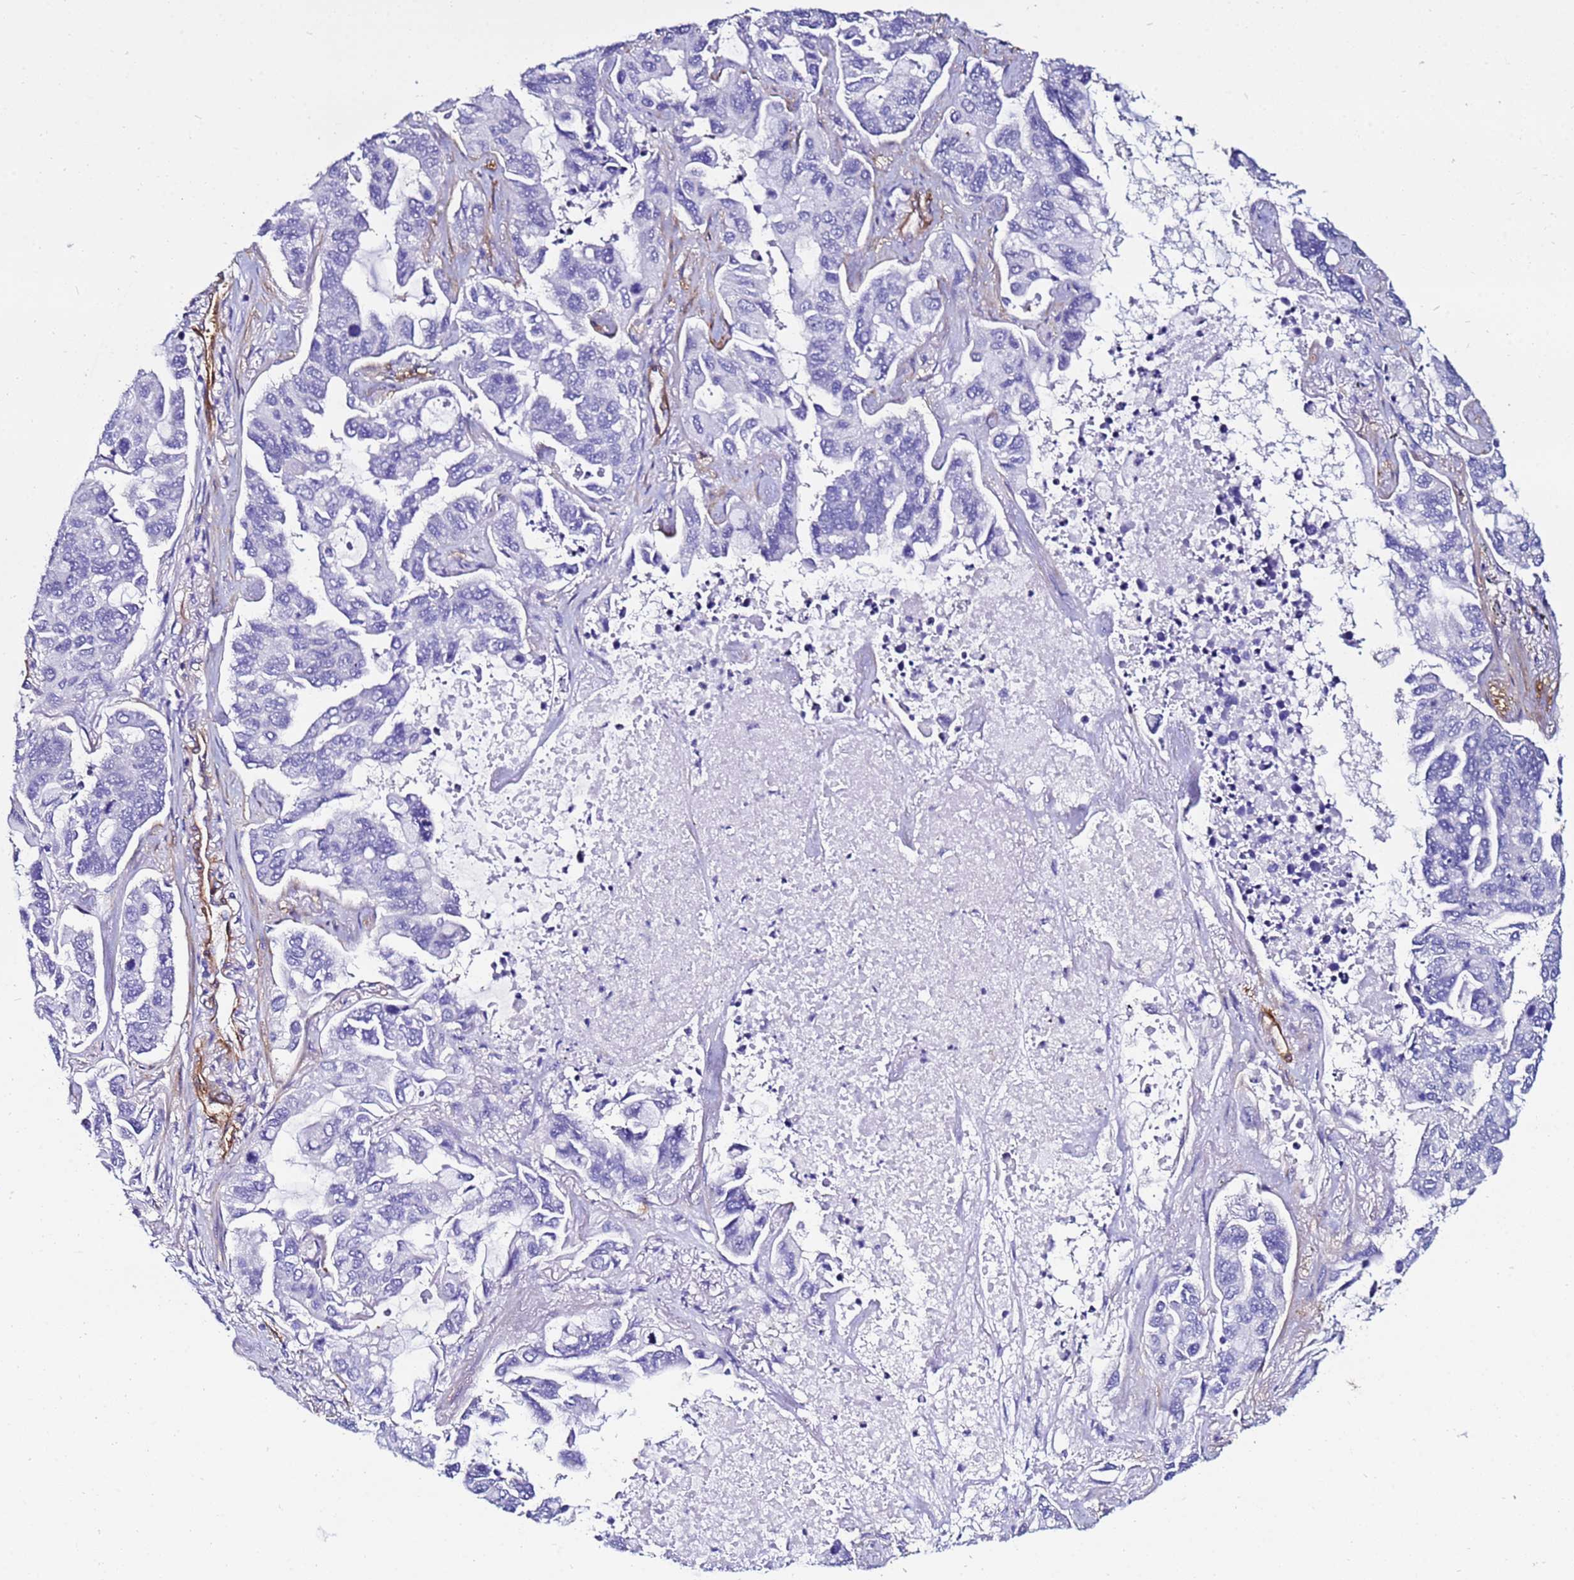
{"staining": {"intensity": "negative", "quantity": "none", "location": "none"}, "tissue": "lung cancer", "cell_type": "Tumor cells", "image_type": "cancer", "snomed": [{"axis": "morphology", "description": "Adenocarcinoma, NOS"}, {"axis": "topography", "description": "Lung"}], "caption": "Tumor cells are negative for protein expression in human adenocarcinoma (lung). (DAB immunohistochemistry, high magnification).", "gene": "DEFB104A", "patient": {"sex": "male", "age": 64}}